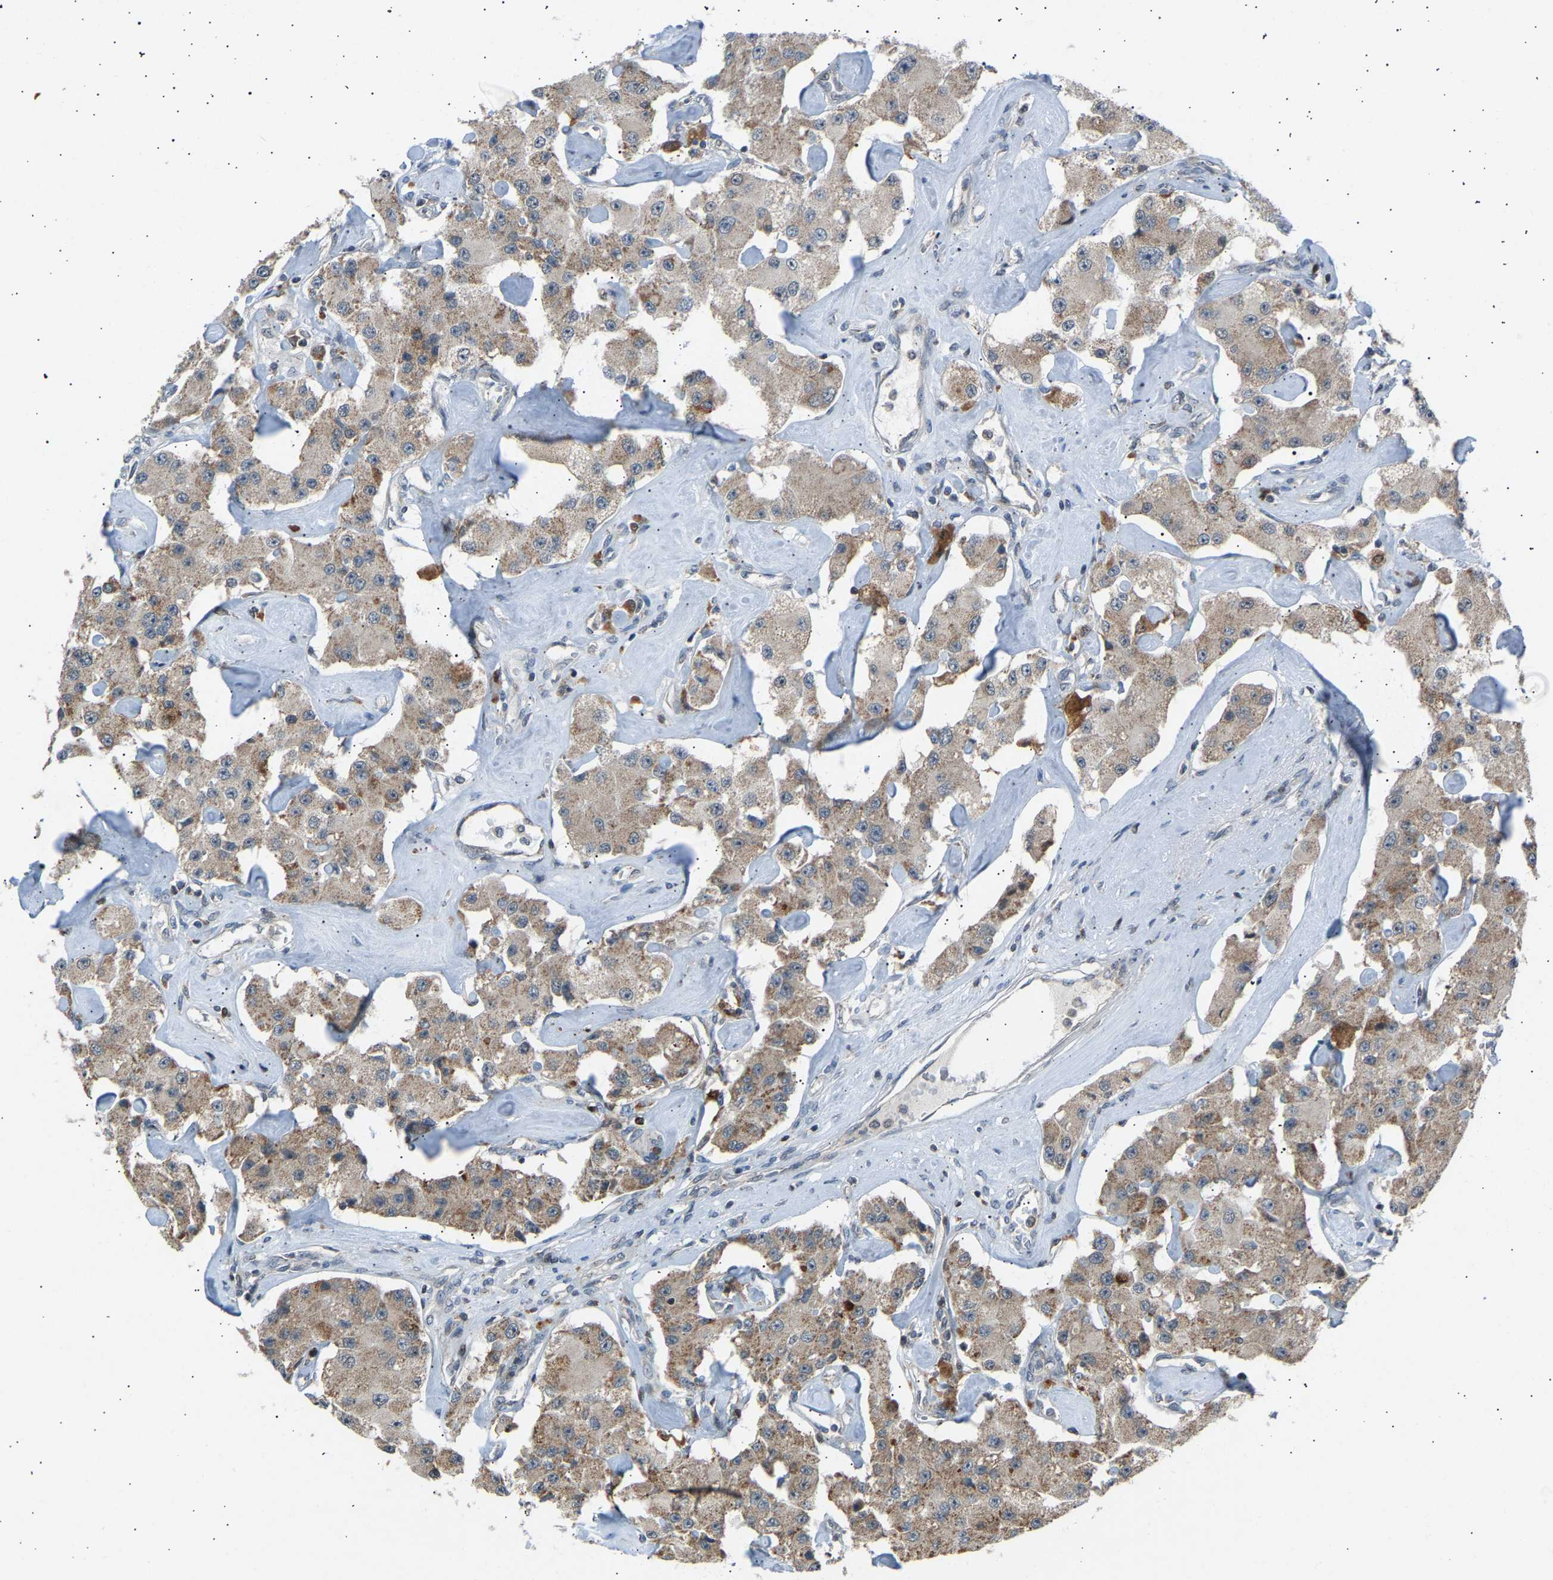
{"staining": {"intensity": "weak", "quantity": "25%-75%", "location": "cytoplasmic/membranous"}, "tissue": "carcinoid", "cell_type": "Tumor cells", "image_type": "cancer", "snomed": [{"axis": "morphology", "description": "Carcinoid, malignant, NOS"}, {"axis": "topography", "description": "Pancreas"}], "caption": "Carcinoid was stained to show a protein in brown. There is low levels of weak cytoplasmic/membranous expression in about 25%-75% of tumor cells. (DAB (3,3'-diaminobenzidine) IHC, brown staining for protein, blue staining for nuclei).", "gene": "SLIRP", "patient": {"sex": "male", "age": 41}}